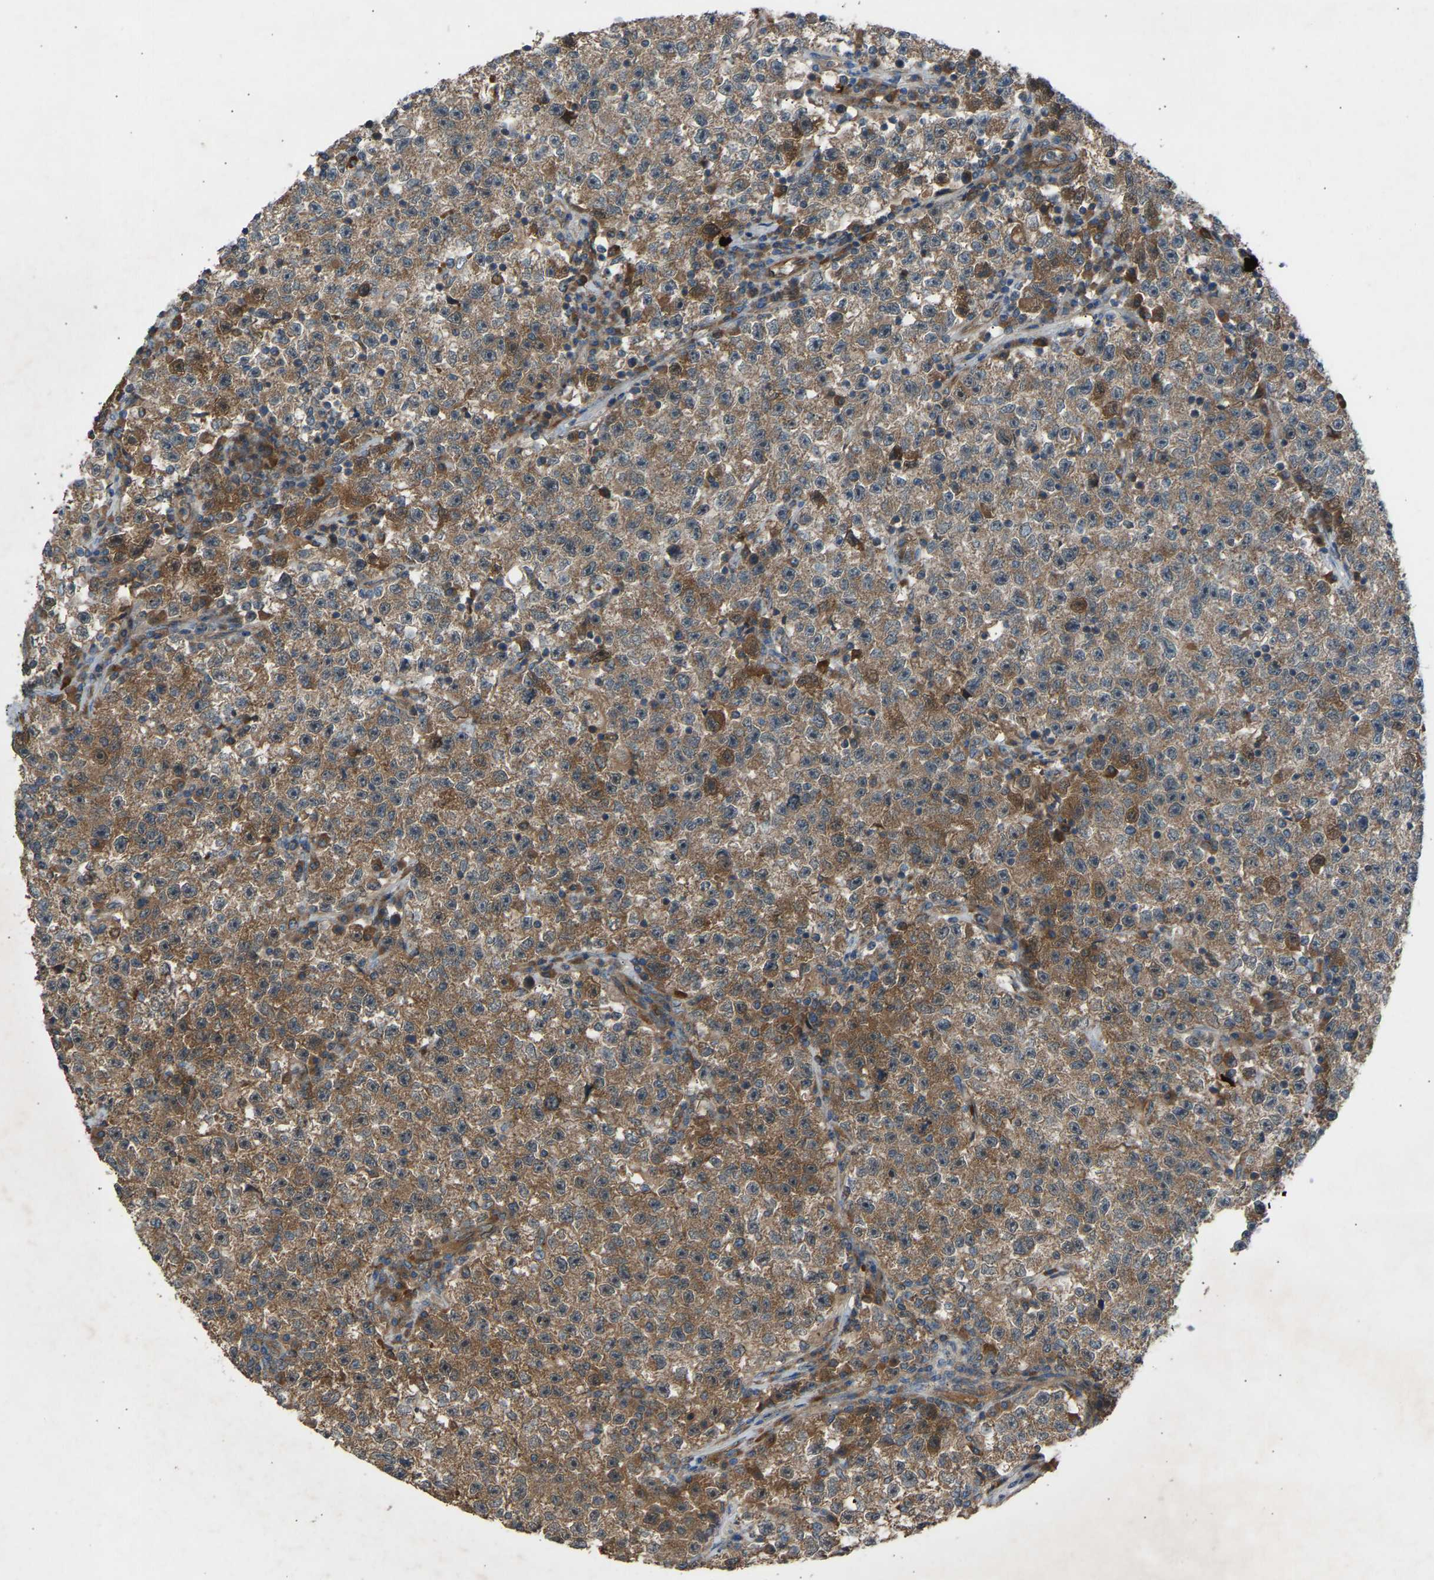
{"staining": {"intensity": "moderate", "quantity": ">75%", "location": "cytoplasmic/membranous"}, "tissue": "testis cancer", "cell_type": "Tumor cells", "image_type": "cancer", "snomed": [{"axis": "morphology", "description": "Seminoma, NOS"}, {"axis": "topography", "description": "Testis"}], "caption": "Tumor cells reveal medium levels of moderate cytoplasmic/membranous expression in about >75% of cells in human testis cancer. The staining is performed using DAB (3,3'-diaminobenzidine) brown chromogen to label protein expression. The nuclei are counter-stained blue using hematoxylin.", "gene": "GAS2L1", "patient": {"sex": "male", "age": 22}}